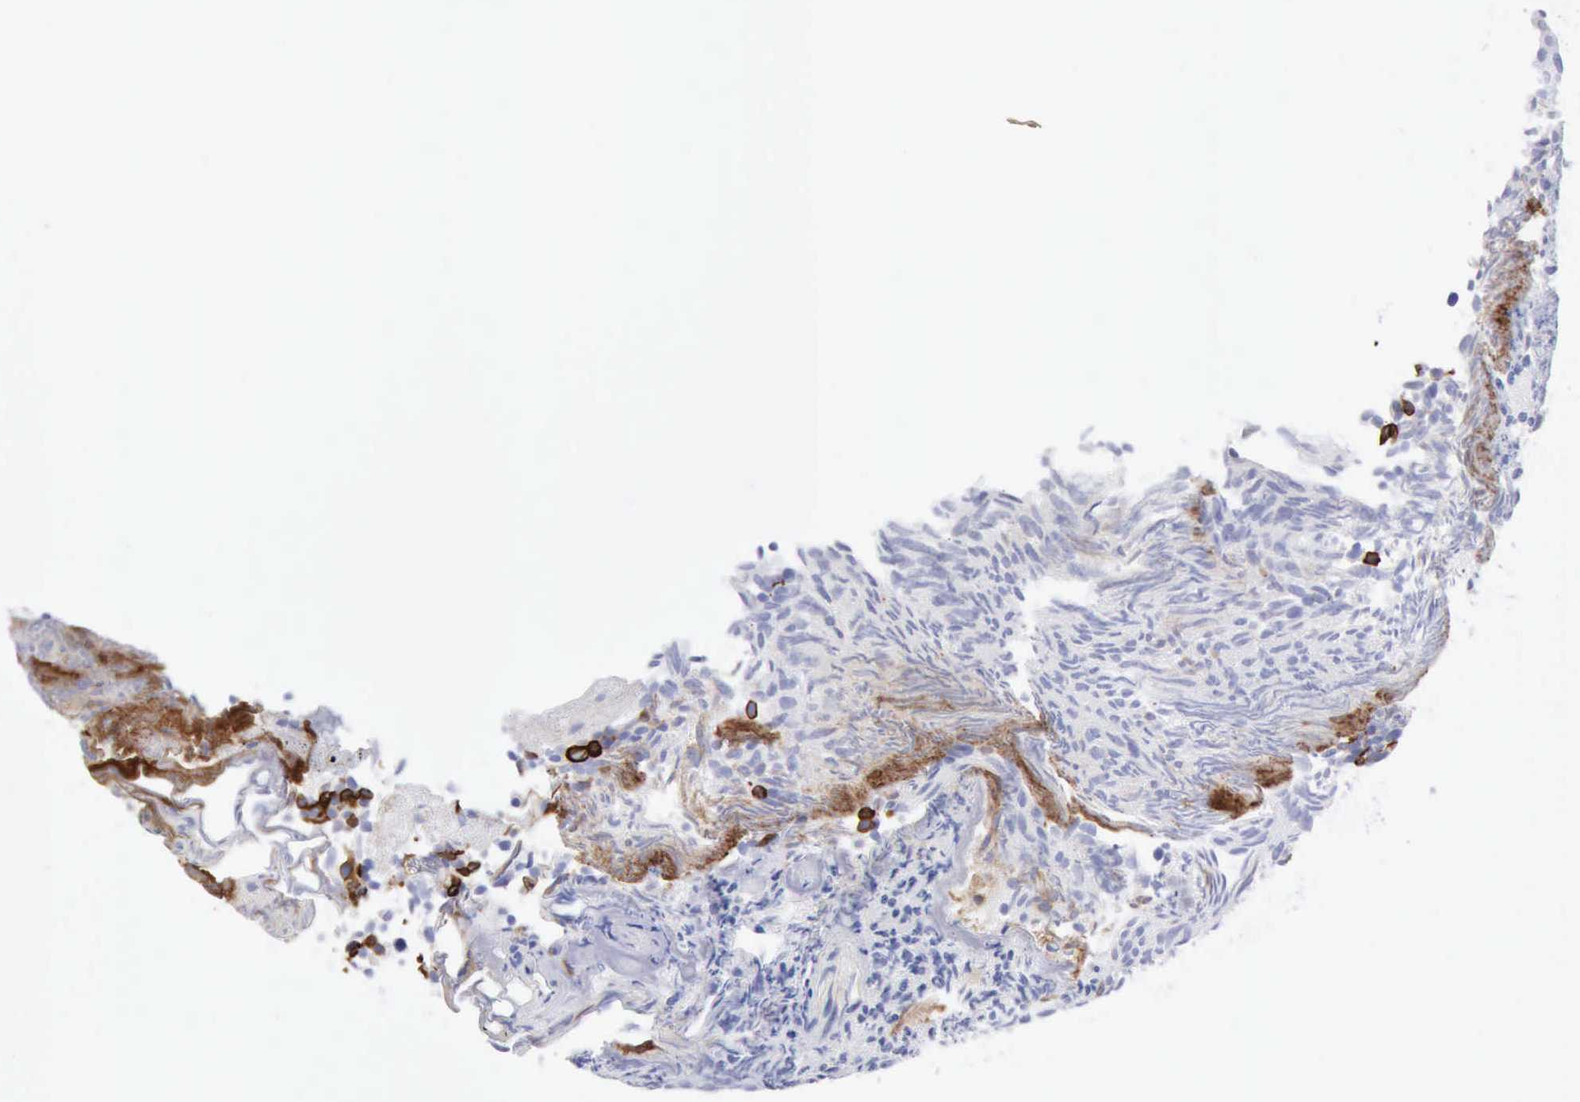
{"staining": {"intensity": "strong", "quantity": ">75%", "location": "cytoplasmic/membranous"}, "tissue": "urothelial cancer", "cell_type": "Tumor cells", "image_type": "cancer", "snomed": [{"axis": "morphology", "description": "Urothelial carcinoma, Low grade"}, {"axis": "topography", "description": "Urinary bladder"}], "caption": "Immunohistochemical staining of human urothelial cancer shows high levels of strong cytoplasmic/membranous protein expression in about >75% of tumor cells. (brown staining indicates protein expression, while blue staining denotes nuclei).", "gene": "KRT5", "patient": {"sex": "male", "age": 85}}